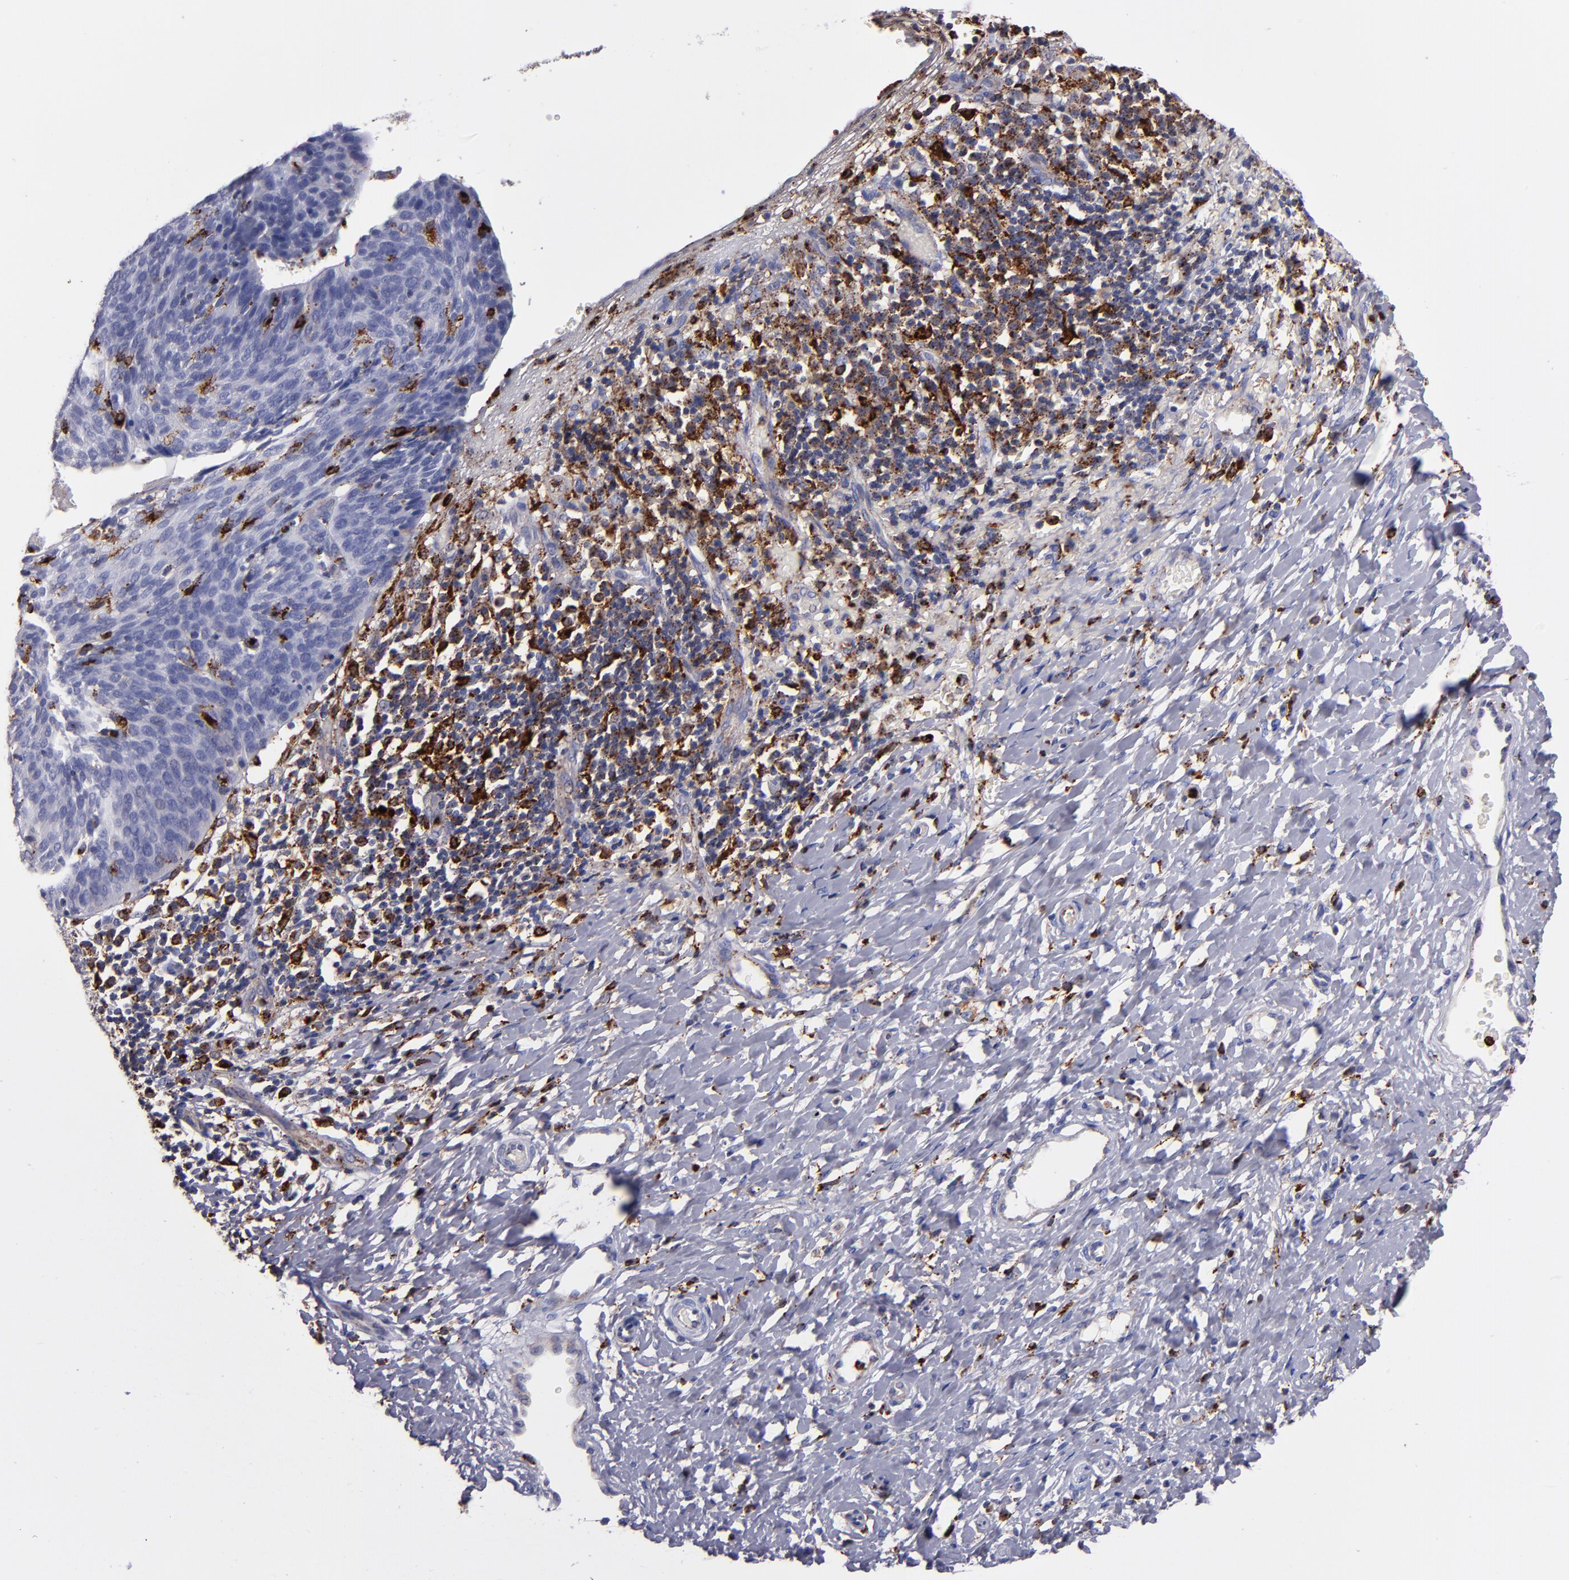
{"staining": {"intensity": "negative", "quantity": "none", "location": "none"}, "tissue": "cervical cancer", "cell_type": "Tumor cells", "image_type": "cancer", "snomed": [{"axis": "morphology", "description": "Normal tissue, NOS"}, {"axis": "morphology", "description": "Squamous cell carcinoma, NOS"}, {"axis": "topography", "description": "Cervix"}], "caption": "This is an IHC micrograph of human cervical cancer (squamous cell carcinoma). There is no positivity in tumor cells.", "gene": "CTSS", "patient": {"sex": "female", "age": 39}}